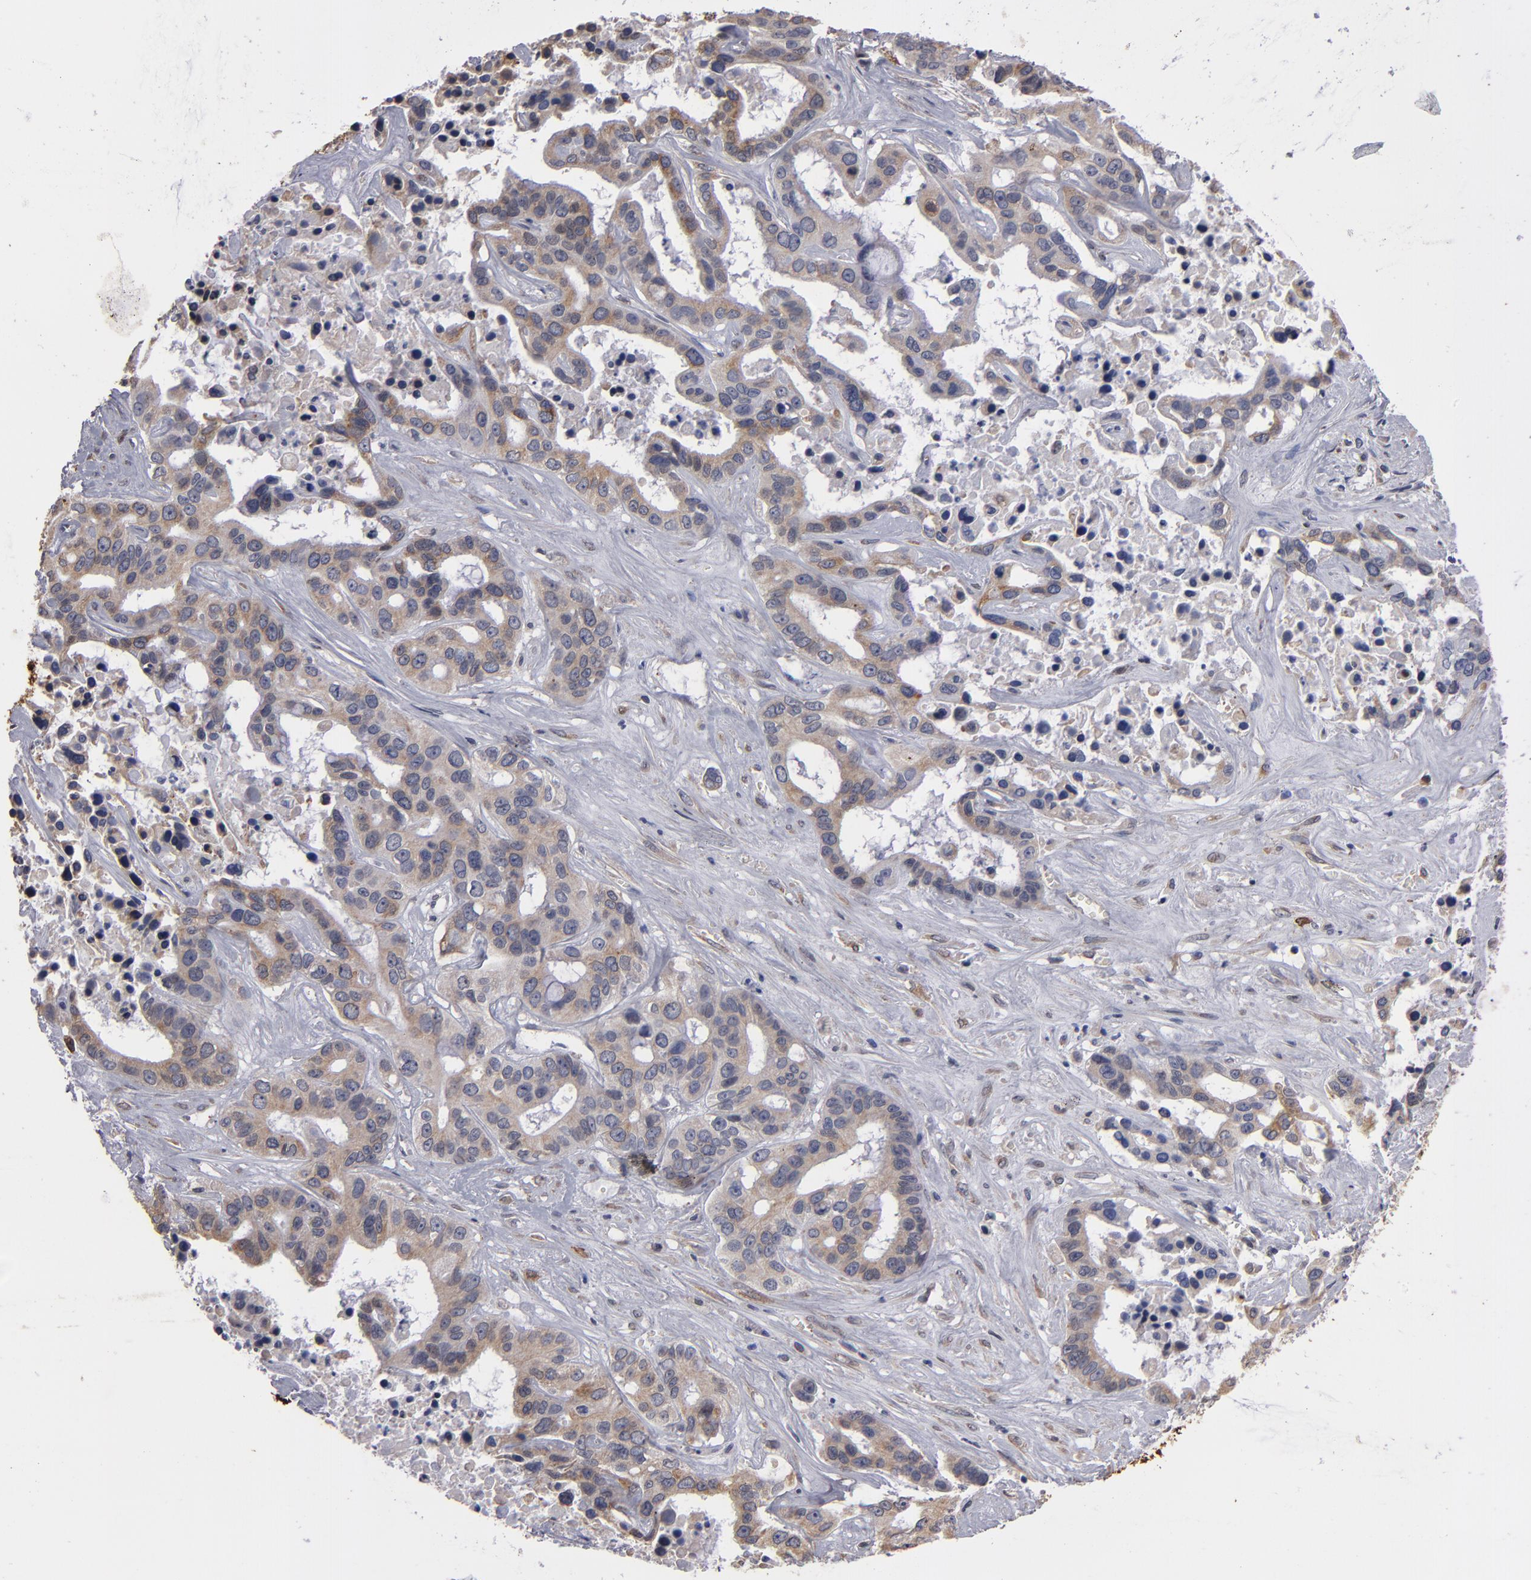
{"staining": {"intensity": "weak", "quantity": ">75%", "location": "cytoplasmic/membranous"}, "tissue": "liver cancer", "cell_type": "Tumor cells", "image_type": "cancer", "snomed": [{"axis": "morphology", "description": "Cholangiocarcinoma"}, {"axis": "topography", "description": "Liver"}], "caption": "Immunohistochemistry (IHC) staining of liver cancer, which exhibits low levels of weak cytoplasmic/membranous staining in approximately >75% of tumor cells indicating weak cytoplasmic/membranous protein positivity. The staining was performed using DAB (brown) for protein detection and nuclei were counterstained in hematoxylin (blue).", "gene": "PGRMC1", "patient": {"sex": "female", "age": 65}}